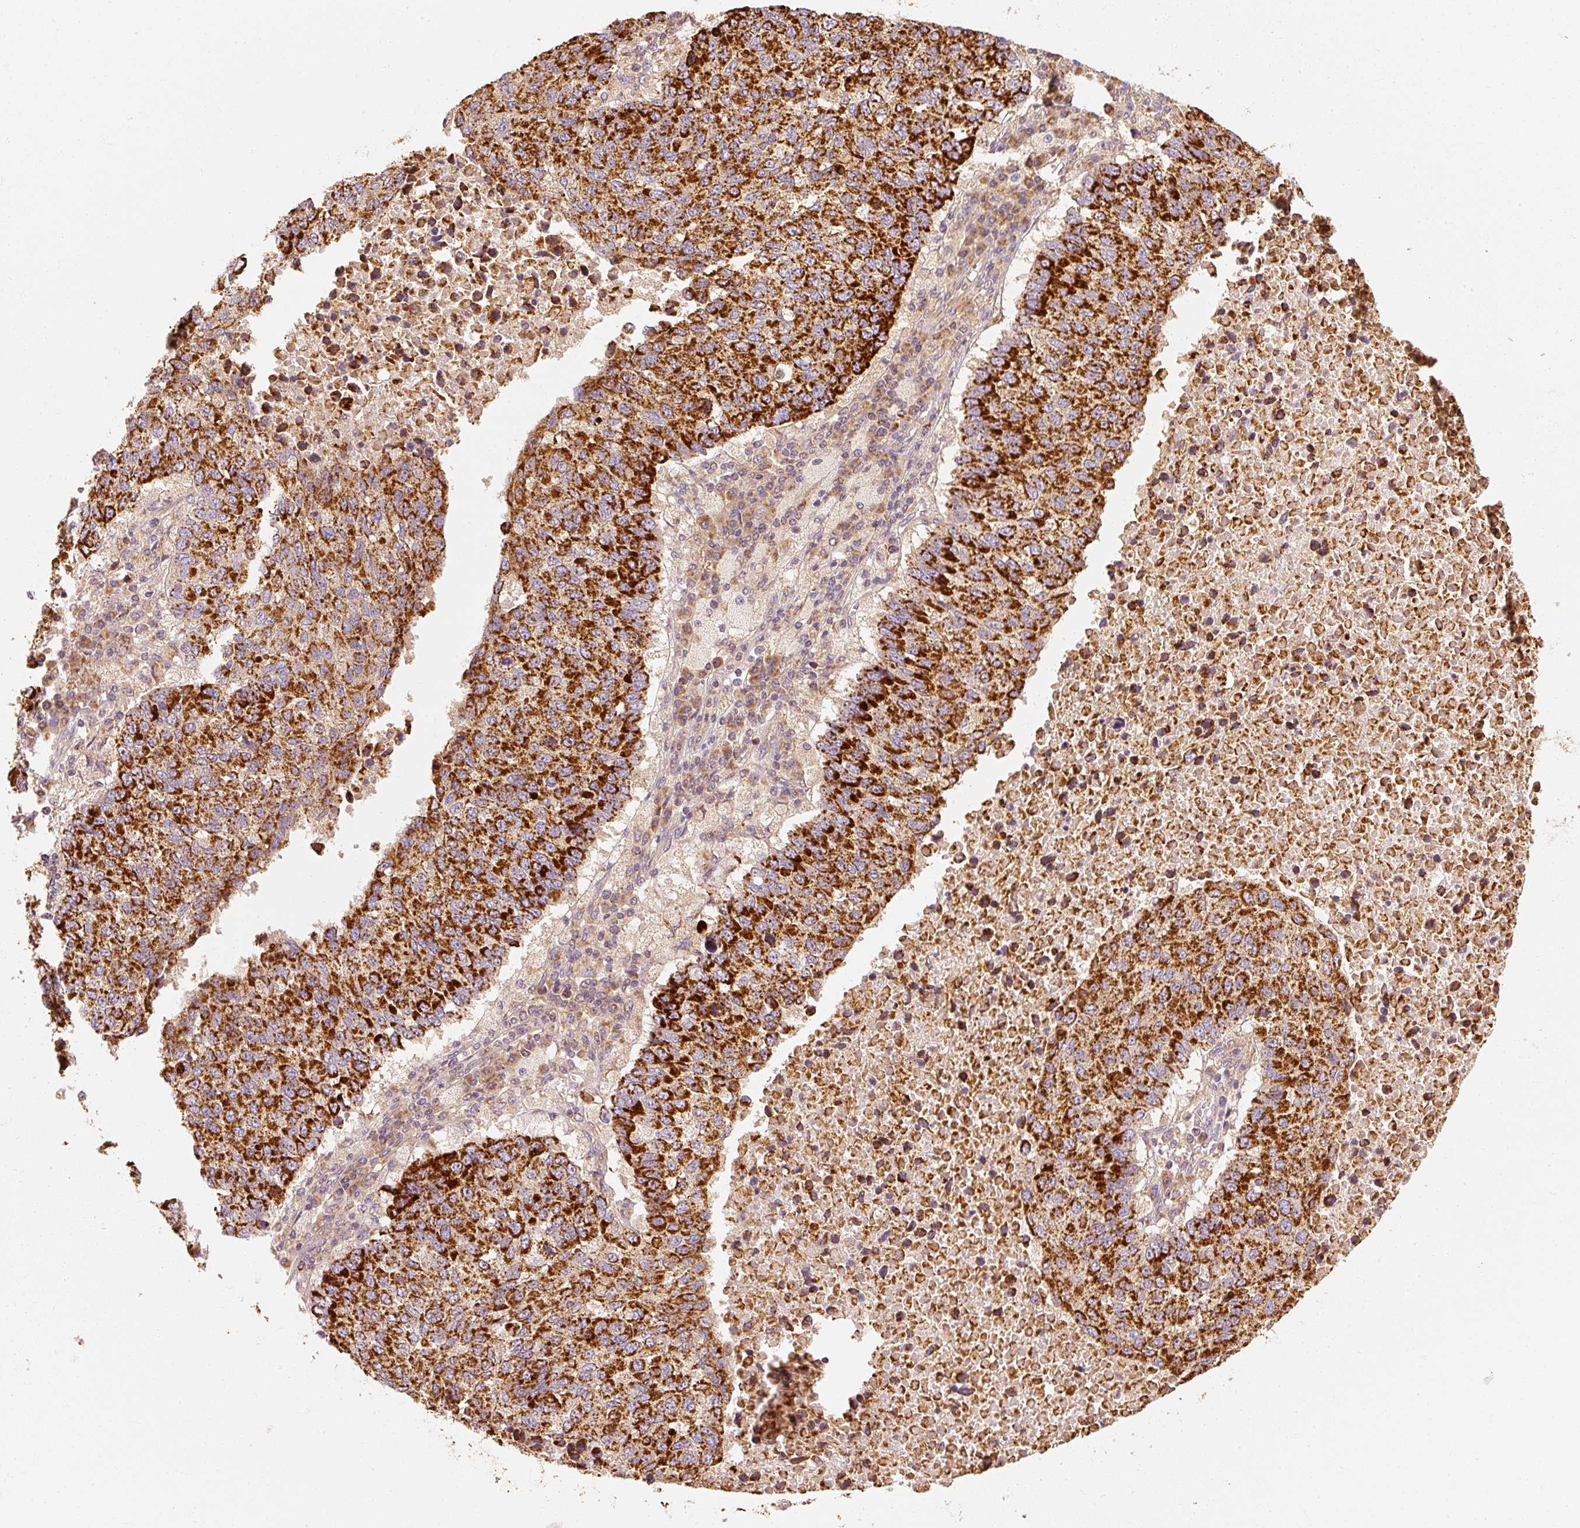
{"staining": {"intensity": "strong", "quantity": ">75%", "location": "cytoplasmic/membranous"}, "tissue": "lung cancer", "cell_type": "Tumor cells", "image_type": "cancer", "snomed": [{"axis": "morphology", "description": "Squamous cell carcinoma, NOS"}, {"axis": "topography", "description": "Lung"}], "caption": "A brown stain highlights strong cytoplasmic/membranous staining of a protein in lung squamous cell carcinoma tumor cells.", "gene": "TOMM40", "patient": {"sex": "male", "age": 73}}